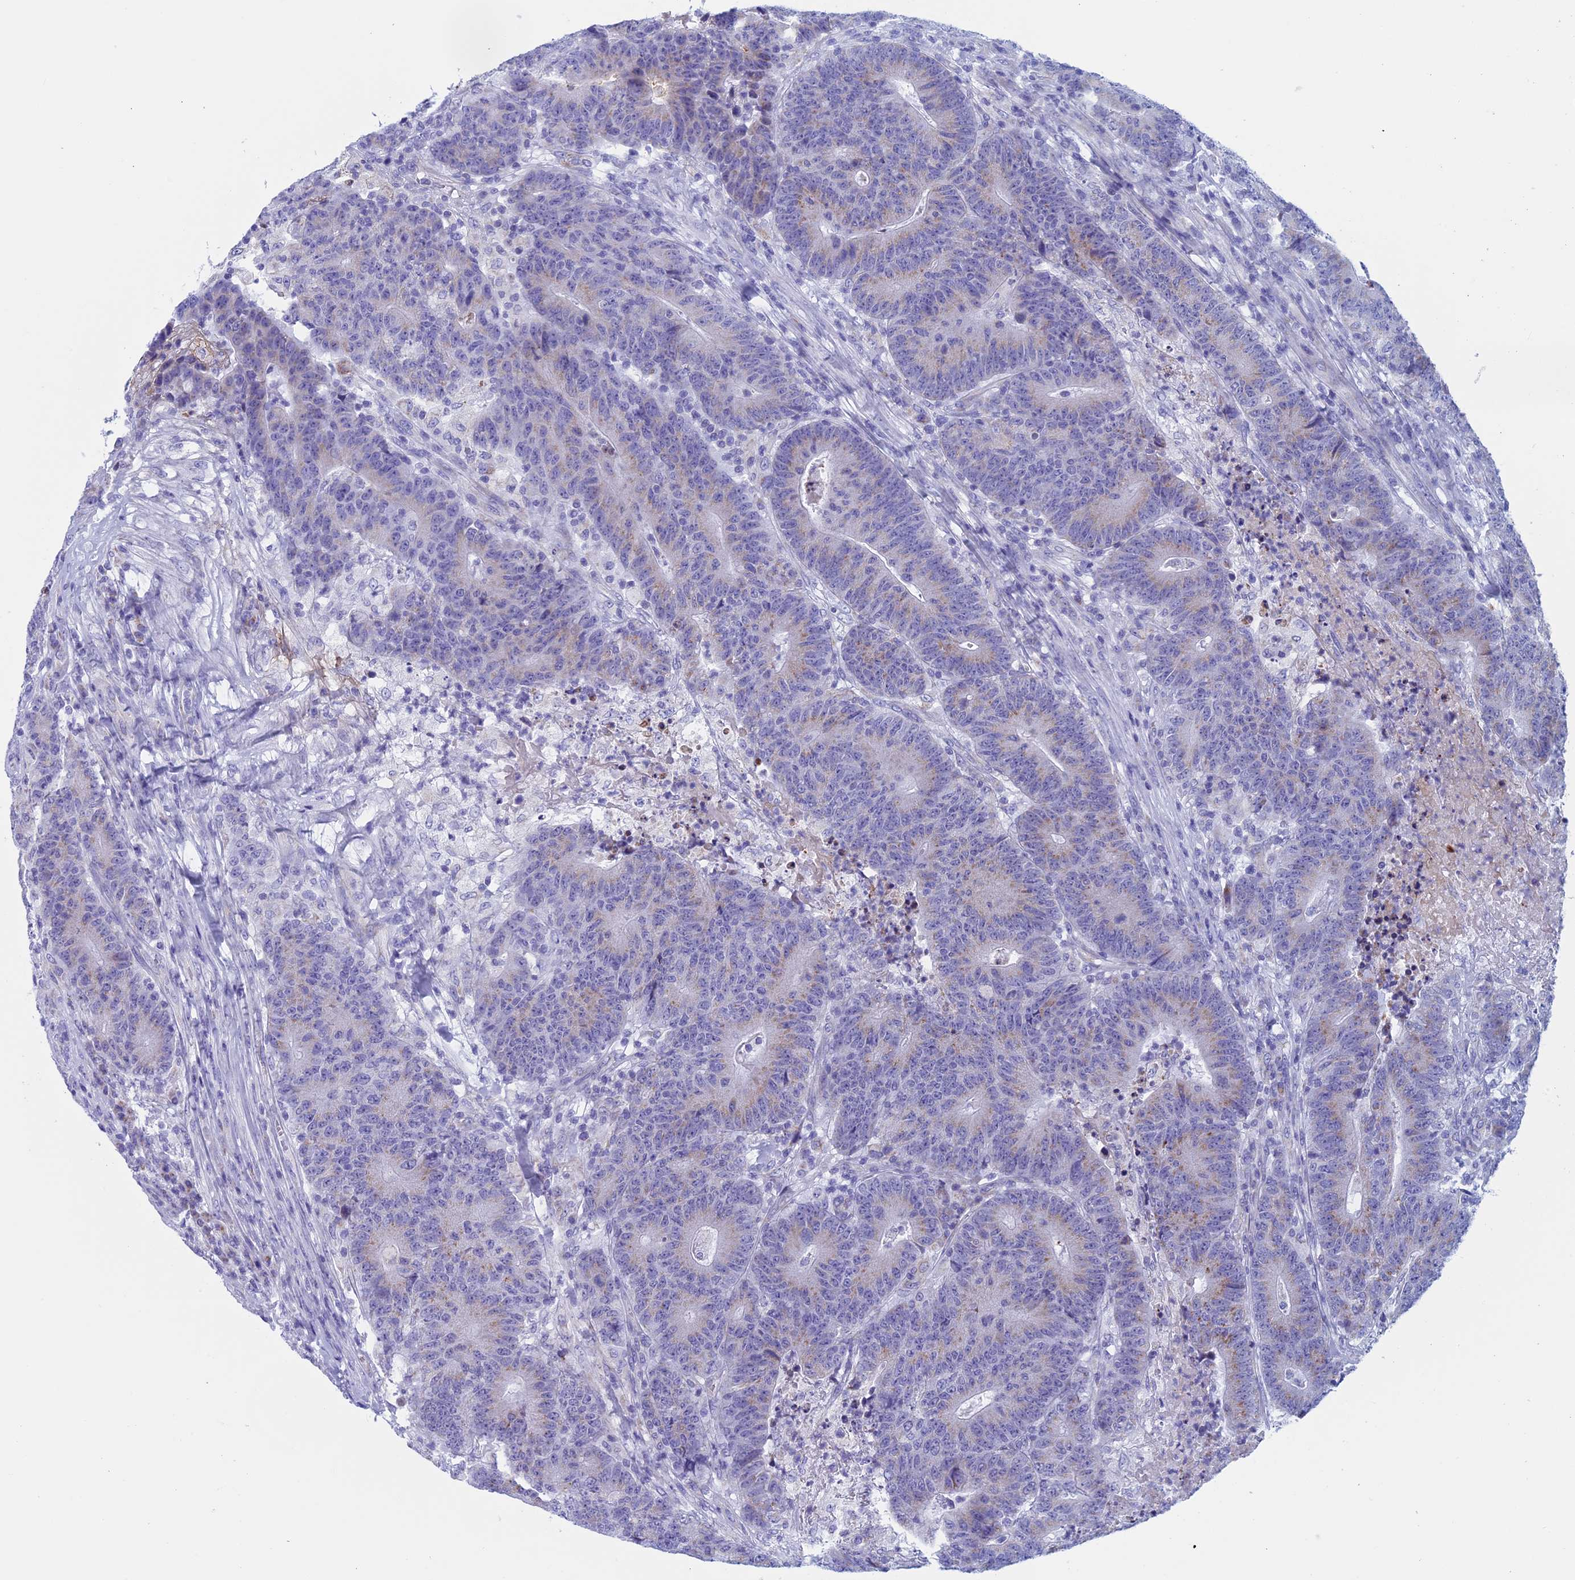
{"staining": {"intensity": "weak", "quantity": "<25%", "location": "cytoplasmic/membranous"}, "tissue": "colorectal cancer", "cell_type": "Tumor cells", "image_type": "cancer", "snomed": [{"axis": "morphology", "description": "Adenocarcinoma, NOS"}, {"axis": "topography", "description": "Colon"}], "caption": "The image displays no significant staining in tumor cells of colorectal adenocarcinoma.", "gene": "NDUFB9", "patient": {"sex": "female", "age": 75}}